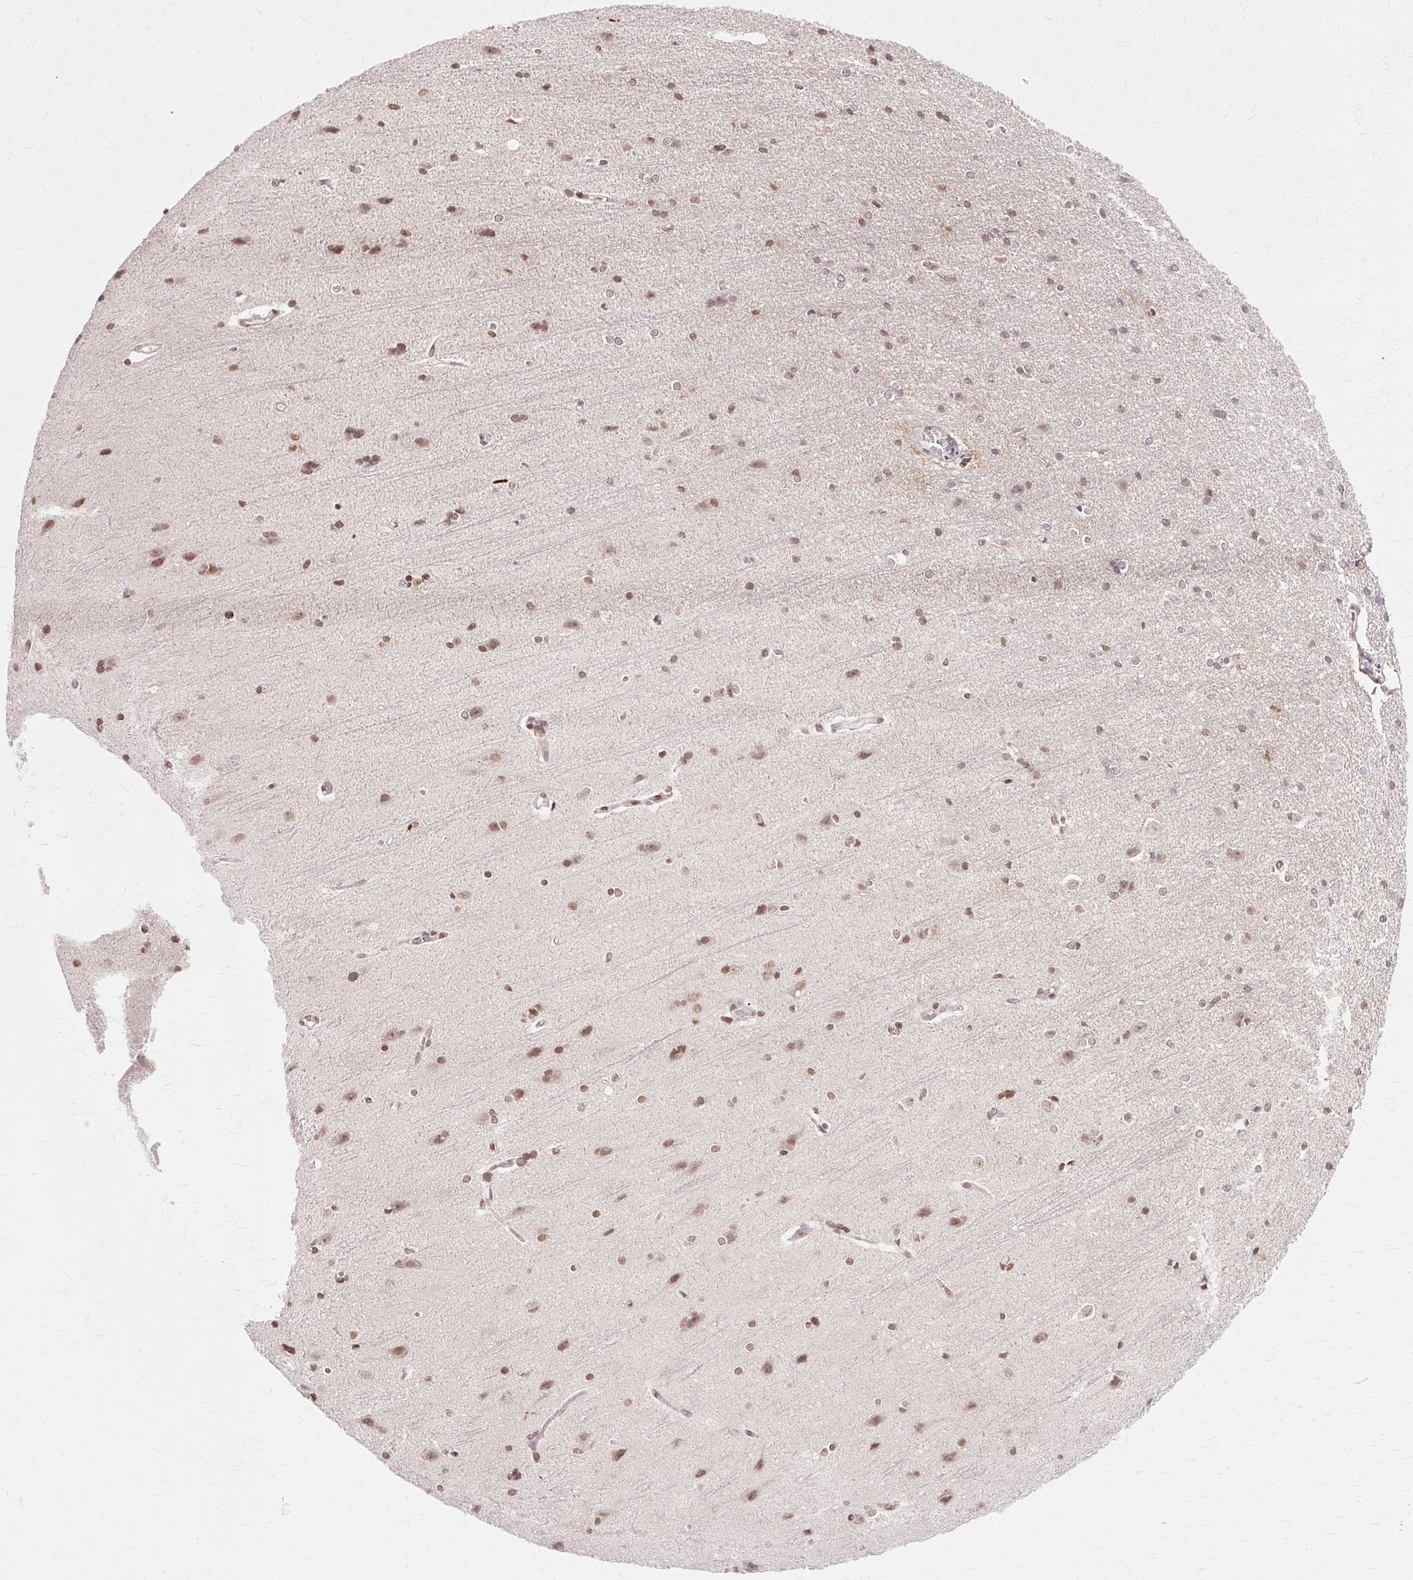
{"staining": {"intensity": "weak", "quantity": "25%-75%", "location": "nuclear"}, "tissue": "cerebral cortex", "cell_type": "Endothelial cells", "image_type": "normal", "snomed": [{"axis": "morphology", "description": "Normal tissue, NOS"}, {"axis": "topography", "description": "Cerebral cortex"}], "caption": "Immunohistochemistry (IHC) (DAB) staining of unremarkable cerebral cortex reveals weak nuclear protein positivity in about 25%-75% of endothelial cells.", "gene": "ZNF35", "patient": {"sex": "male", "age": 37}}